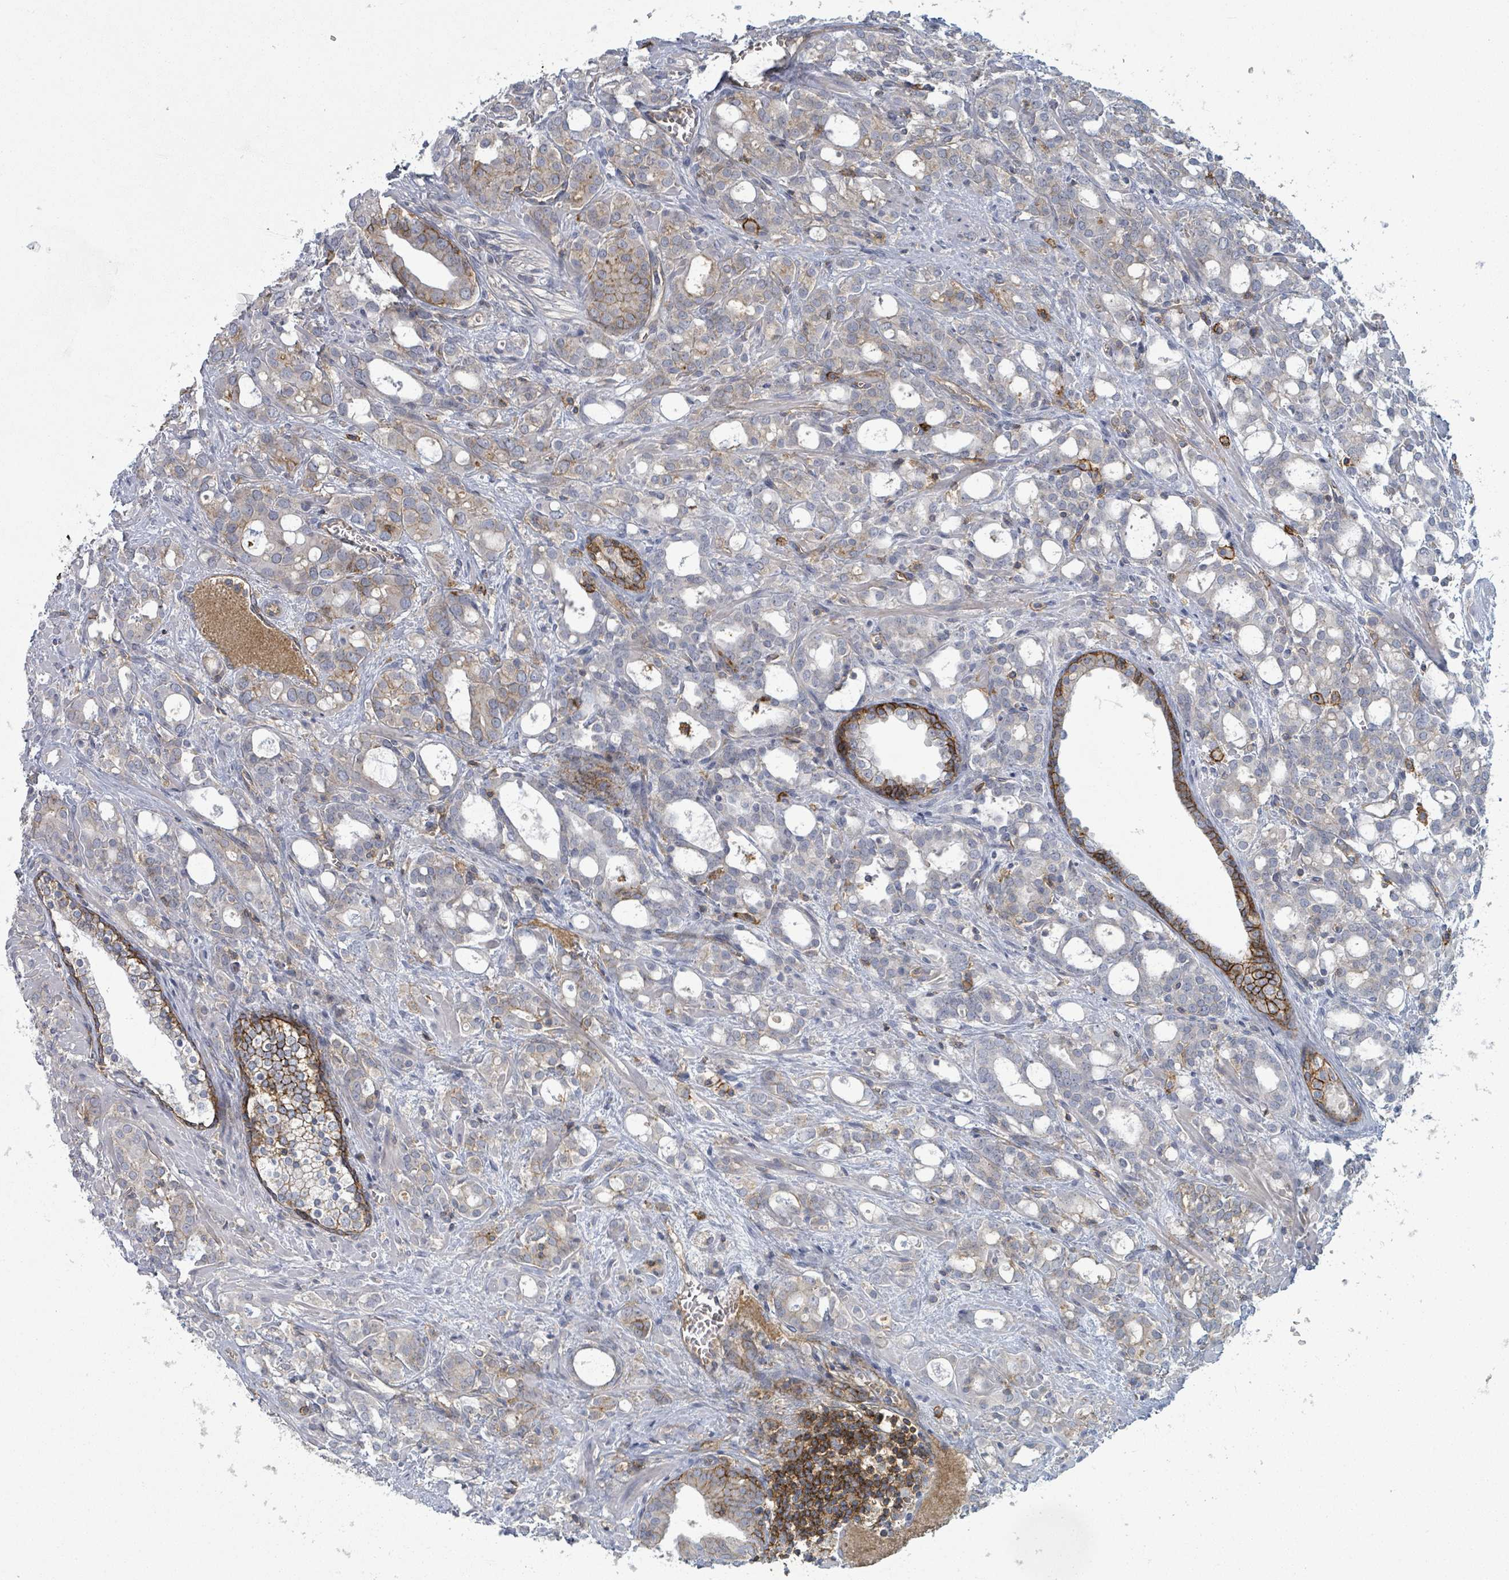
{"staining": {"intensity": "weak", "quantity": "<25%", "location": "cytoplasmic/membranous"}, "tissue": "prostate cancer", "cell_type": "Tumor cells", "image_type": "cancer", "snomed": [{"axis": "morphology", "description": "Adenocarcinoma, High grade"}, {"axis": "topography", "description": "Prostate"}], "caption": "Immunohistochemistry photomicrograph of neoplastic tissue: high-grade adenocarcinoma (prostate) stained with DAB (3,3'-diaminobenzidine) reveals no significant protein expression in tumor cells.", "gene": "TNFRSF14", "patient": {"sex": "male", "age": 72}}